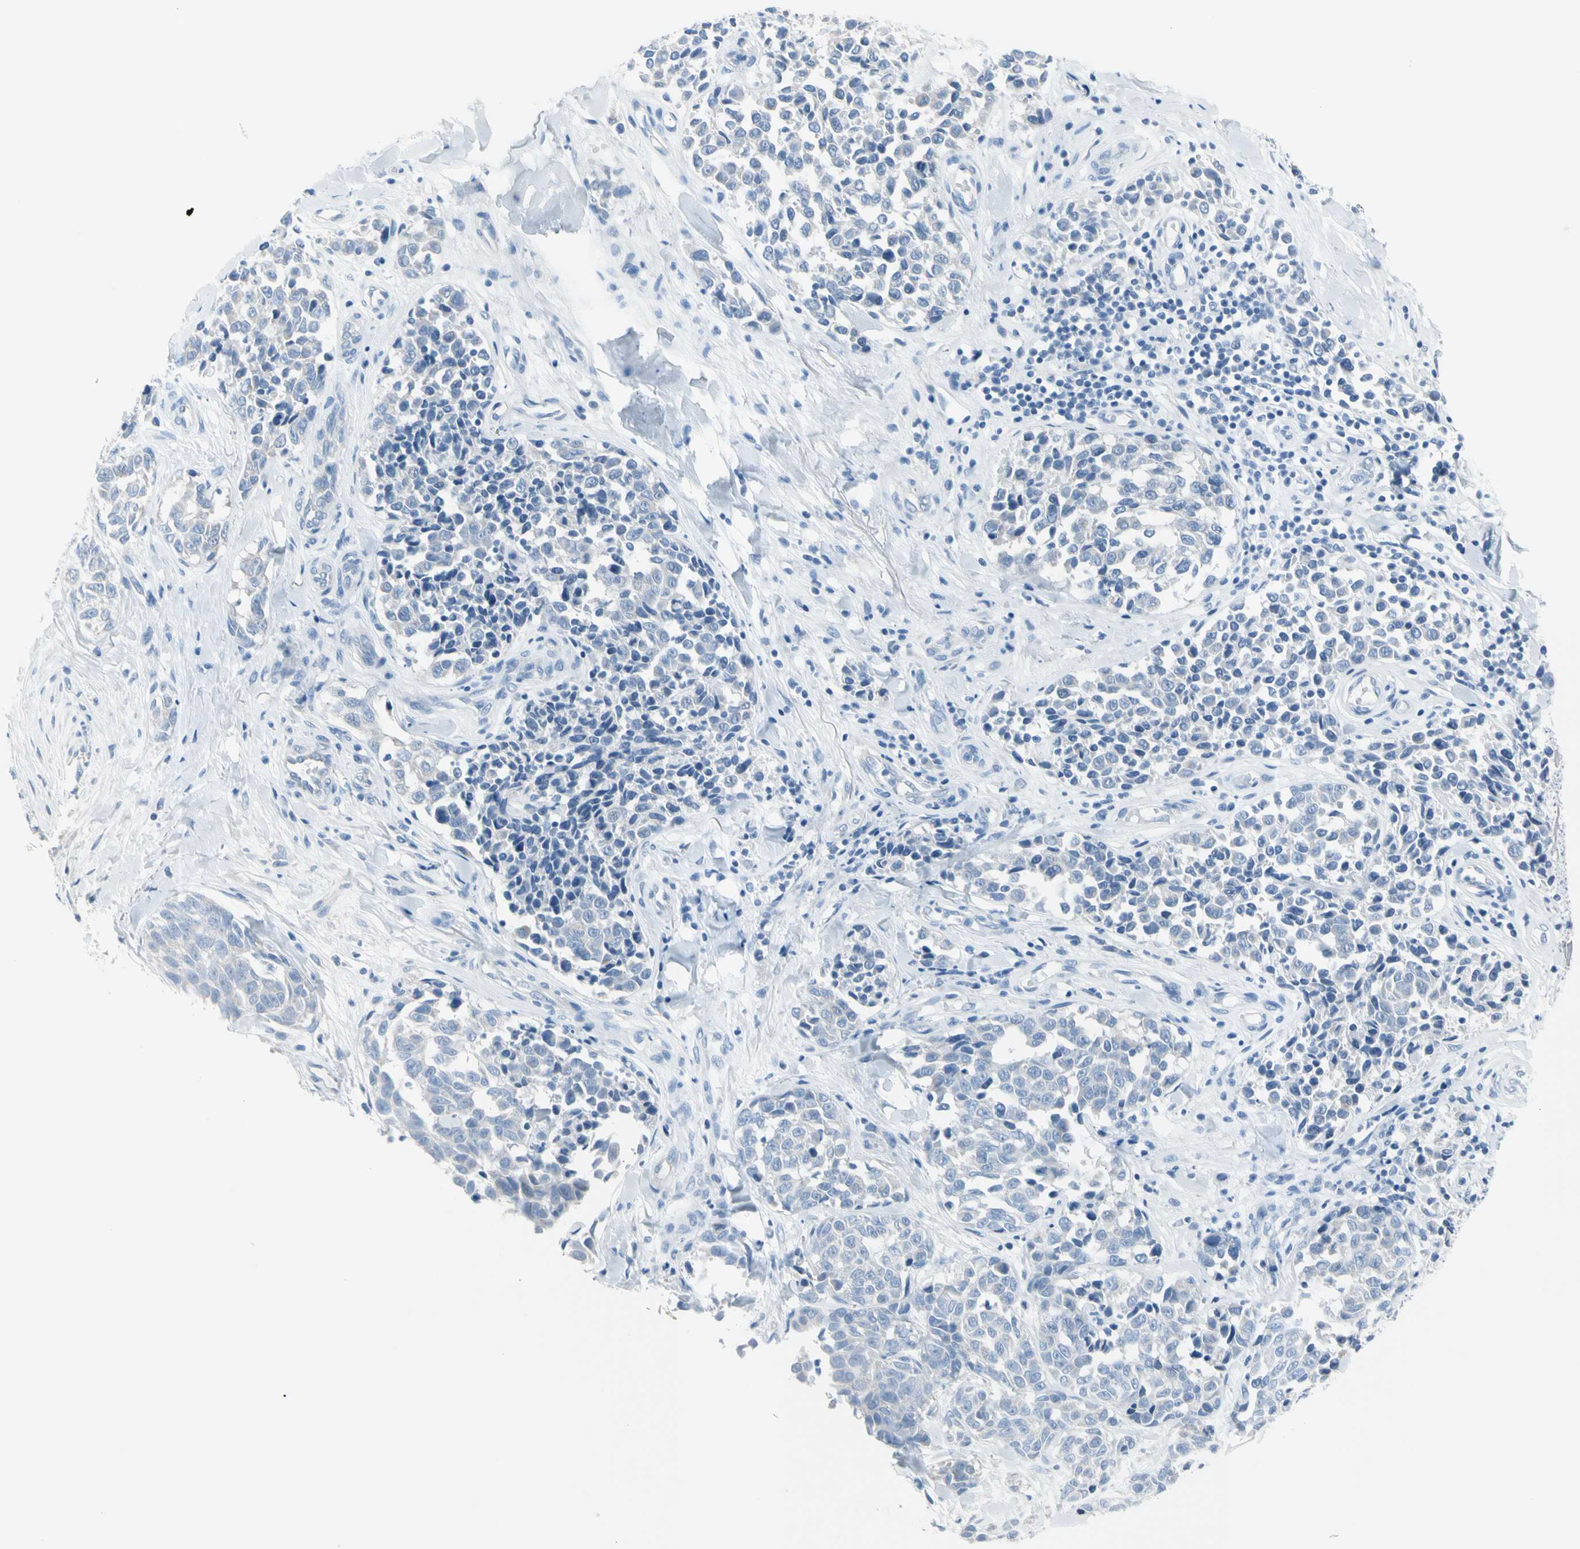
{"staining": {"intensity": "negative", "quantity": "none", "location": "none"}, "tissue": "melanoma", "cell_type": "Tumor cells", "image_type": "cancer", "snomed": [{"axis": "morphology", "description": "Malignant melanoma, NOS"}, {"axis": "topography", "description": "Skin"}], "caption": "A histopathology image of human melanoma is negative for staining in tumor cells.", "gene": "TPO", "patient": {"sex": "female", "age": 64}}